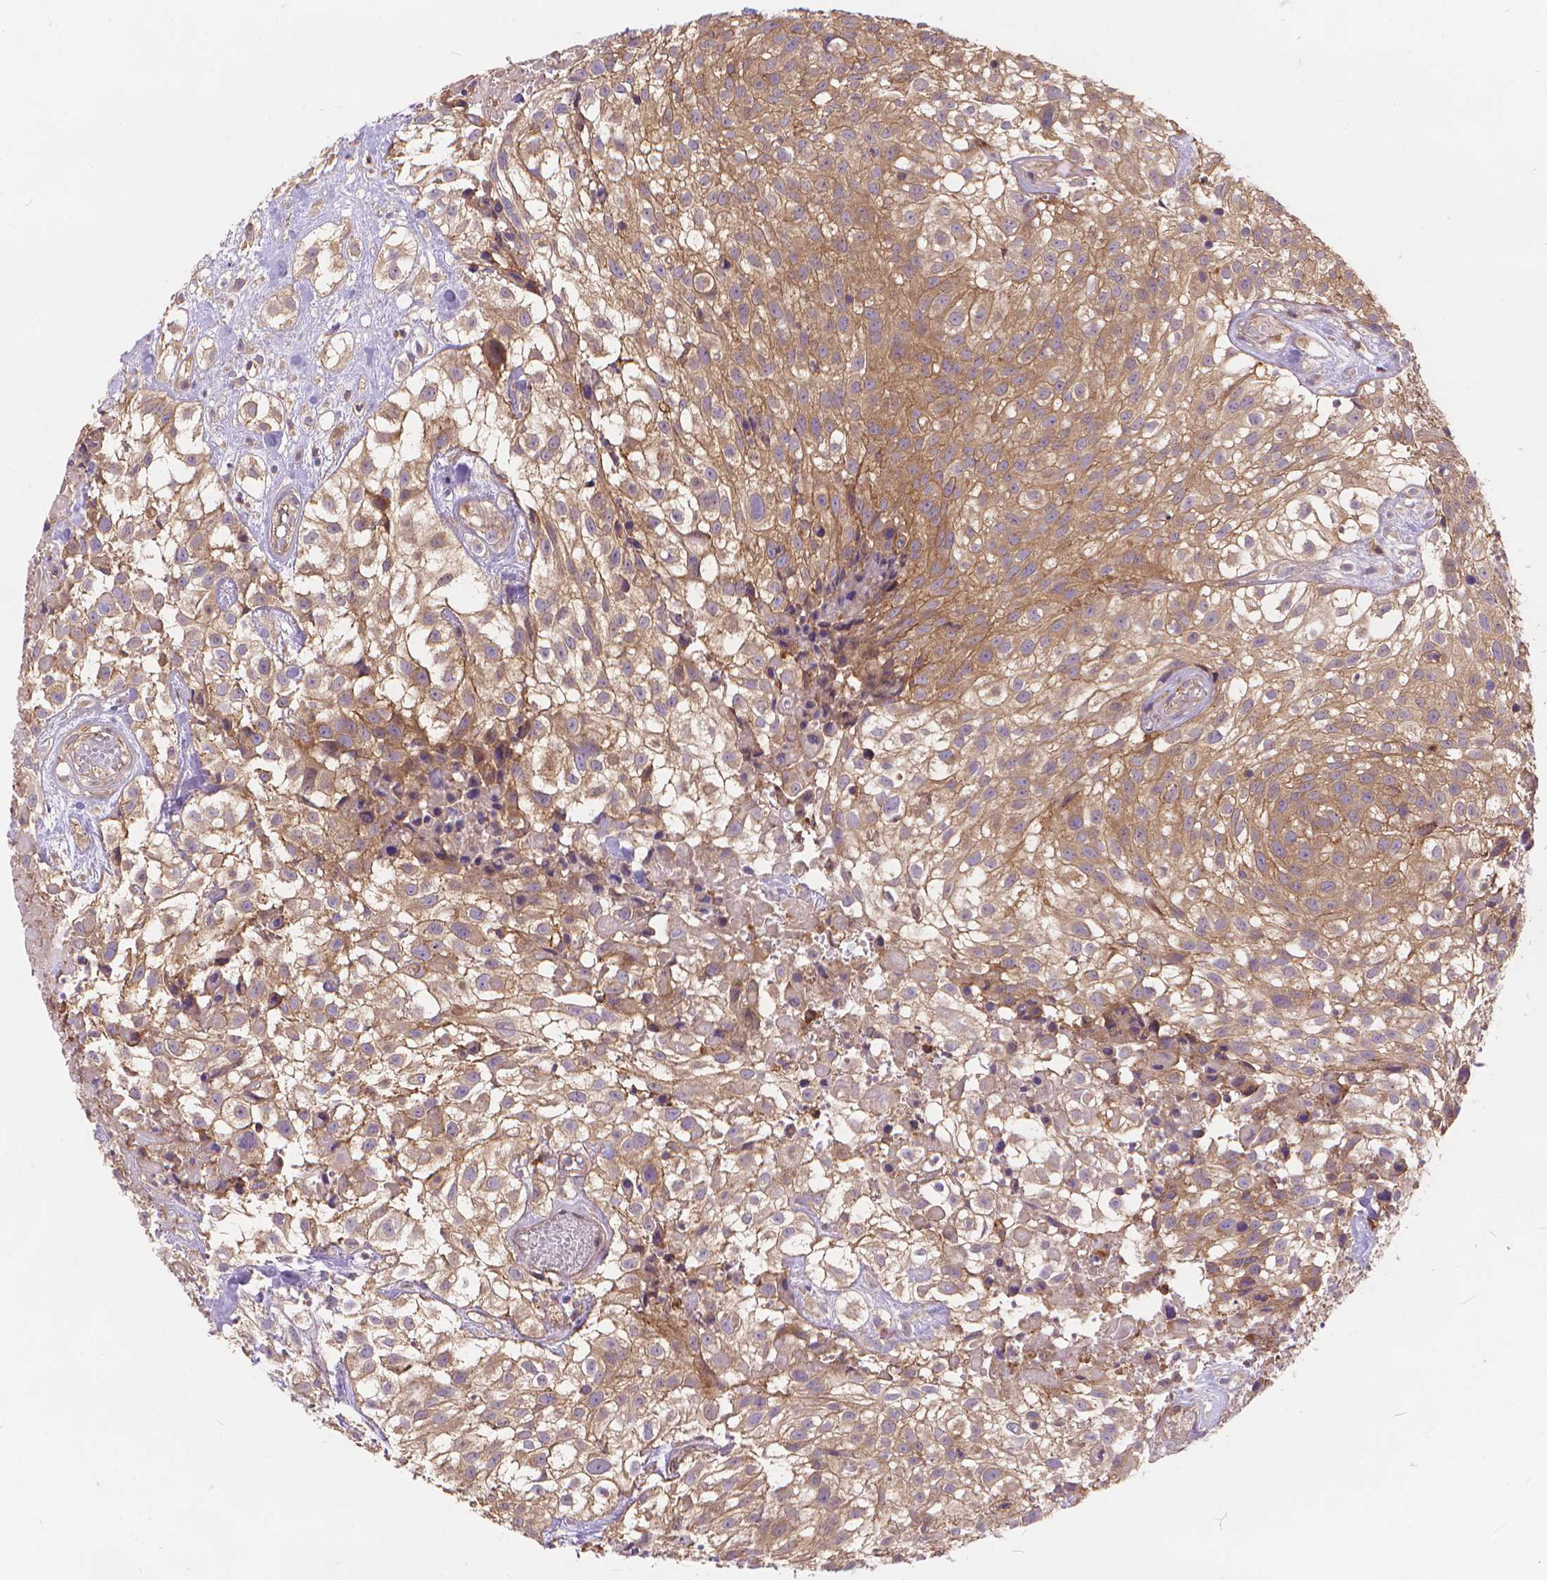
{"staining": {"intensity": "weak", "quantity": ">75%", "location": "cytoplasmic/membranous"}, "tissue": "urothelial cancer", "cell_type": "Tumor cells", "image_type": "cancer", "snomed": [{"axis": "morphology", "description": "Urothelial carcinoma, High grade"}, {"axis": "topography", "description": "Urinary bladder"}], "caption": "Urothelial carcinoma (high-grade) stained with DAB (3,3'-diaminobenzidine) immunohistochemistry shows low levels of weak cytoplasmic/membranous staining in about >75% of tumor cells.", "gene": "ARAP1", "patient": {"sex": "male", "age": 56}}